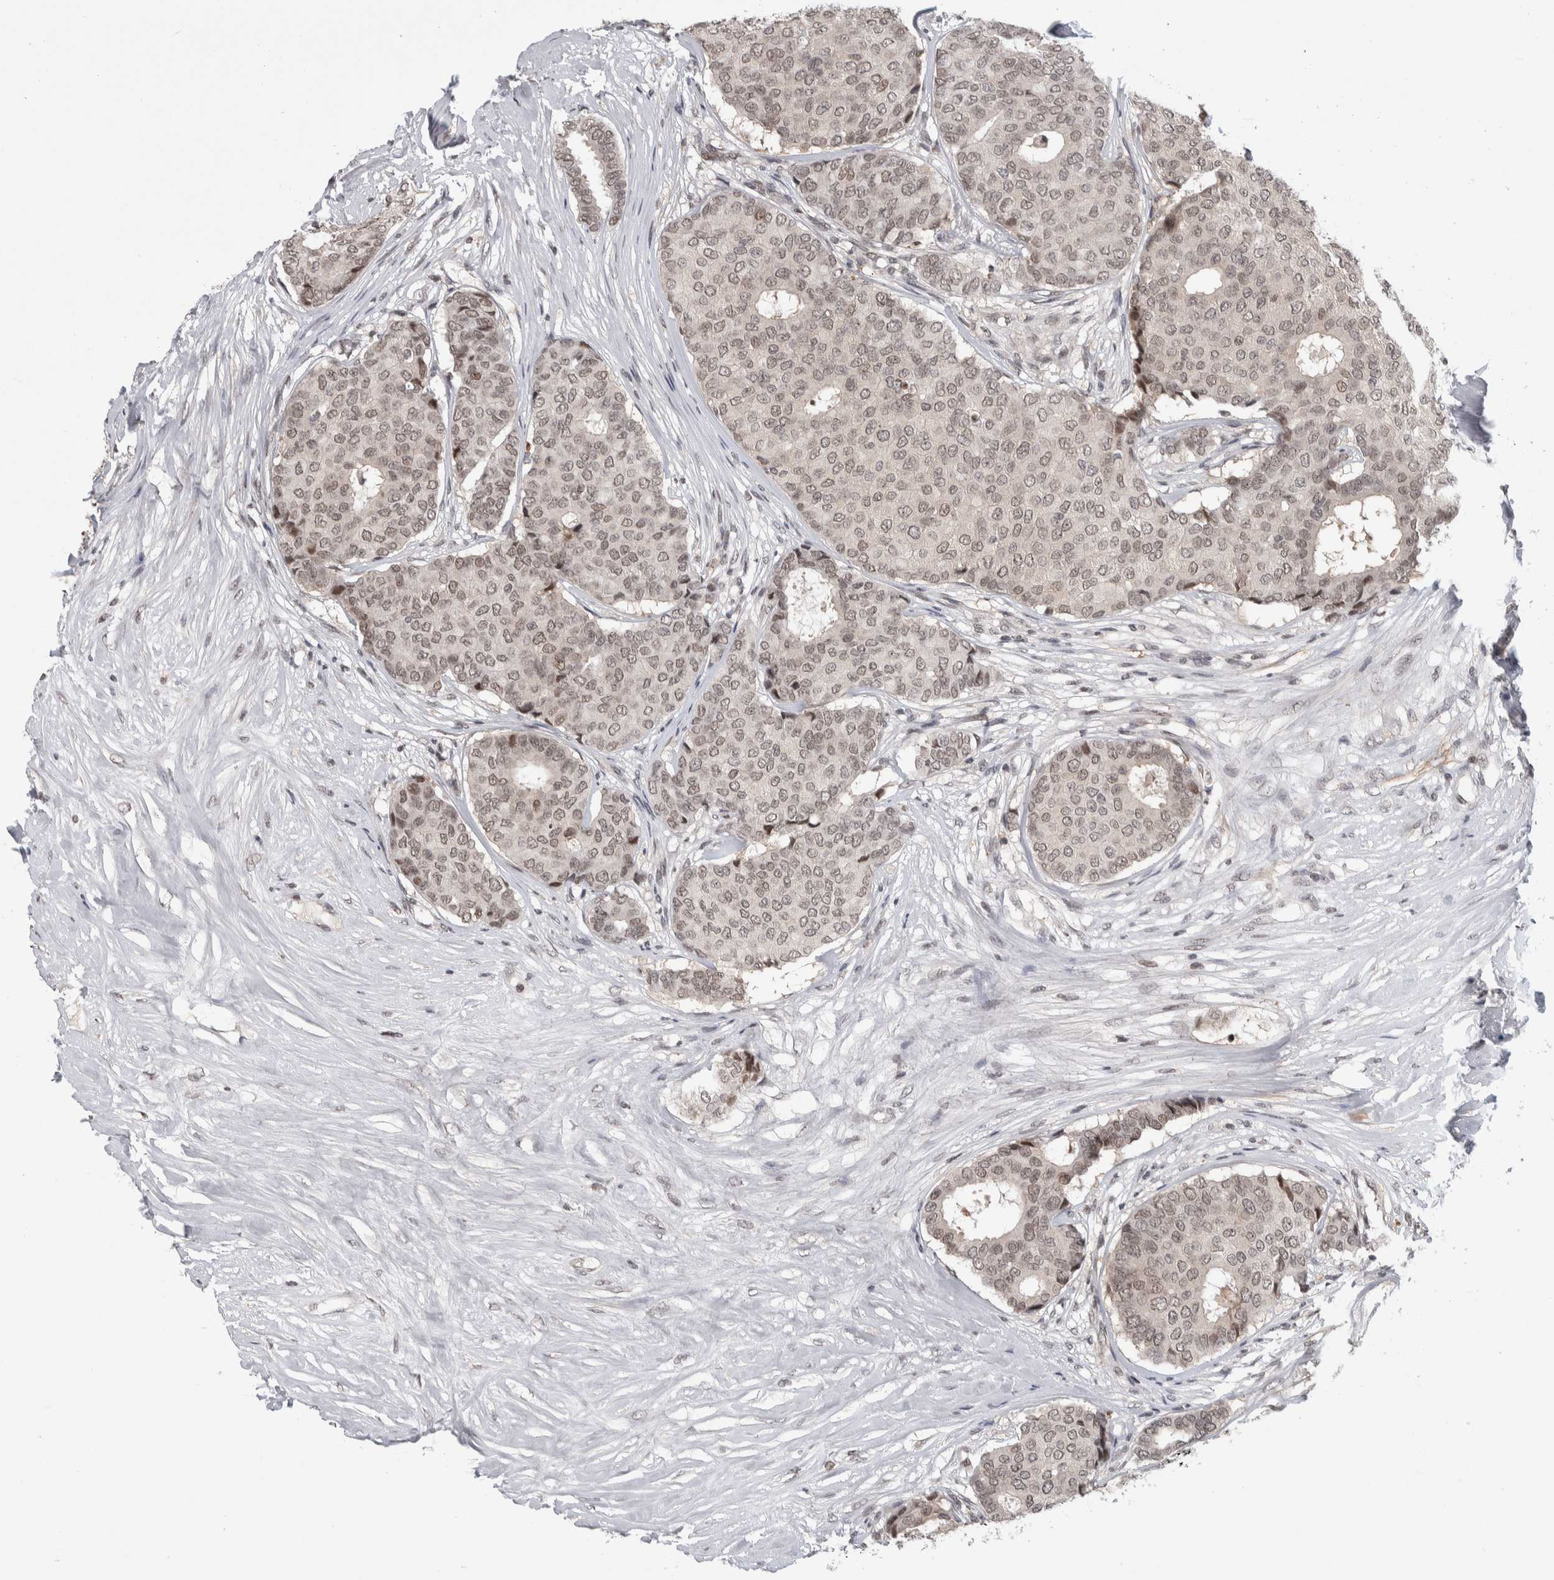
{"staining": {"intensity": "weak", "quantity": ">75%", "location": "nuclear"}, "tissue": "breast cancer", "cell_type": "Tumor cells", "image_type": "cancer", "snomed": [{"axis": "morphology", "description": "Duct carcinoma"}, {"axis": "topography", "description": "Breast"}], "caption": "Immunohistochemistry micrograph of neoplastic tissue: human breast cancer (intraductal carcinoma) stained using immunohistochemistry reveals low levels of weak protein expression localized specifically in the nuclear of tumor cells, appearing as a nuclear brown color.", "gene": "ZSCAN21", "patient": {"sex": "female", "age": 75}}